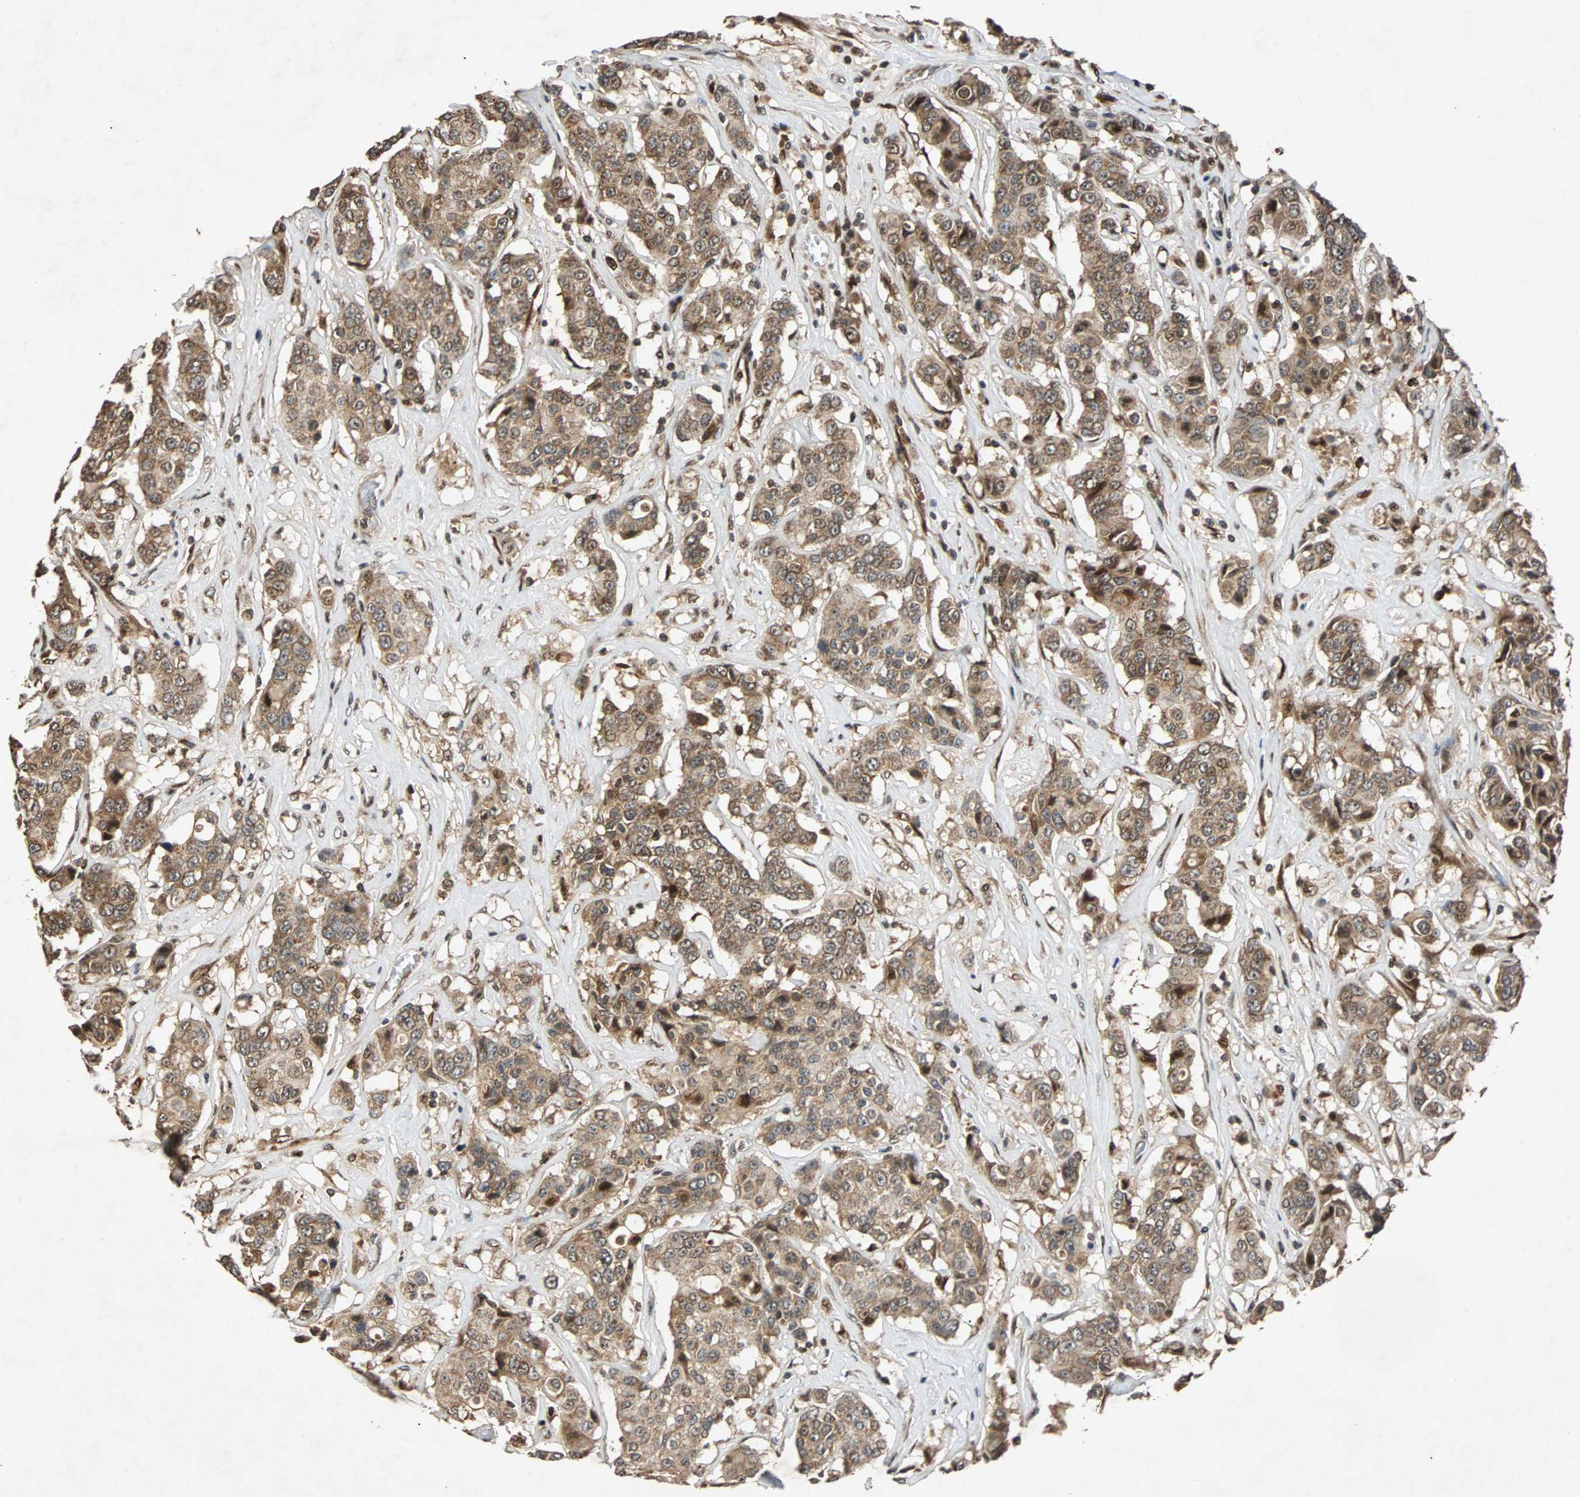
{"staining": {"intensity": "moderate", "quantity": ">75%", "location": "cytoplasmic/membranous,nuclear"}, "tissue": "breast cancer", "cell_type": "Tumor cells", "image_type": "cancer", "snomed": [{"axis": "morphology", "description": "Duct carcinoma"}, {"axis": "topography", "description": "Breast"}], "caption": "Protein expression analysis of human infiltrating ductal carcinoma (breast) reveals moderate cytoplasmic/membranous and nuclear expression in about >75% of tumor cells. (brown staining indicates protein expression, while blue staining denotes nuclei).", "gene": "USP31", "patient": {"sex": "female", "age": 27}}